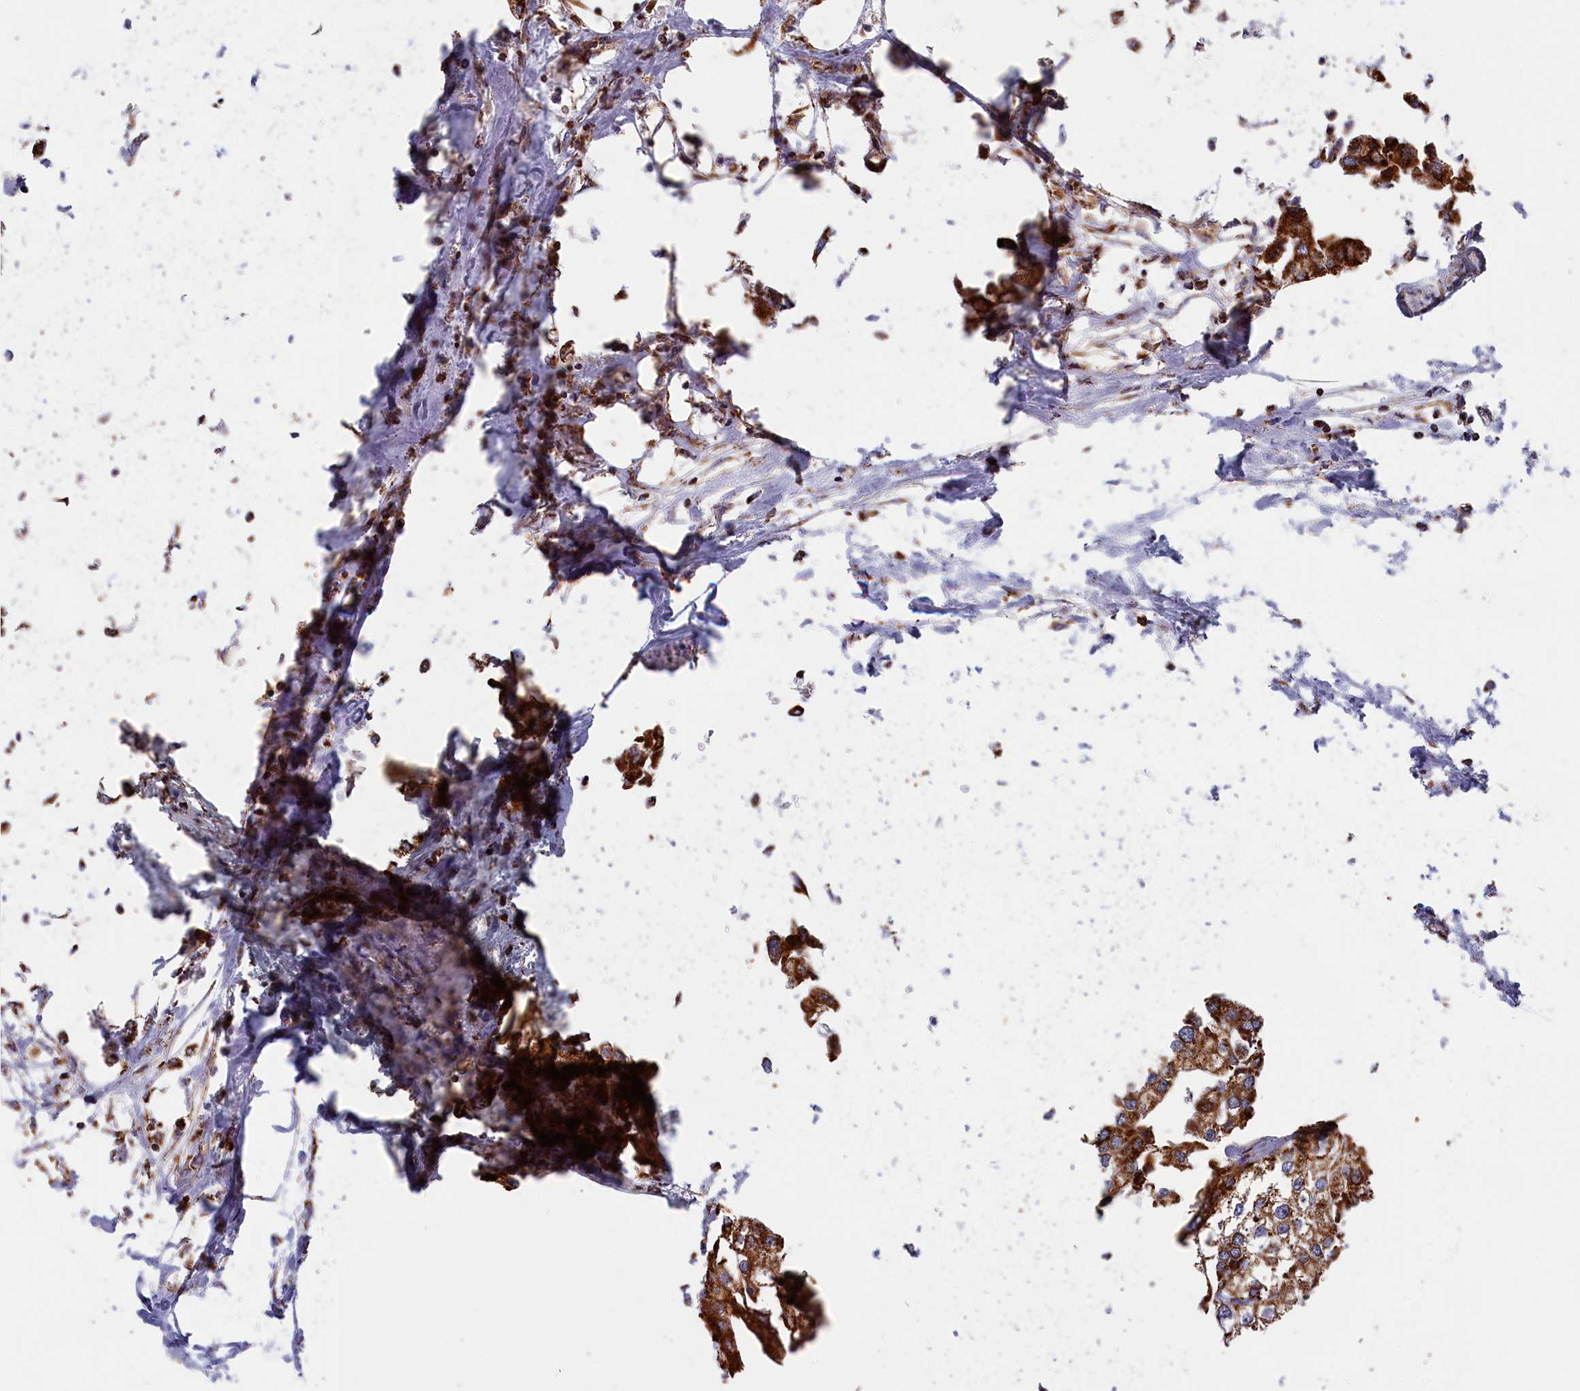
{"staining": {"intensity": "strong", "quantity": ">75%", "location": "cytoplasmic/membranous"}, "tissue": "urothelial cancer", "cell_type": "Tumor cells", "image_type": "cancer", "snomed": [{"axis": "morphology", "description": "Urothelial carcinoma, High grade"}, {"axis": "topography", "description": "Urinary bladder"}], "caption": "Urothelial carcinoma (high-grade) was stained to show a protein in brown. There is high levels of strong cytoplasmic/membranous staining in about >75% of tumor cells.", "gene": "MACROD1", "patient": {"sex": "male", "age": 64}}